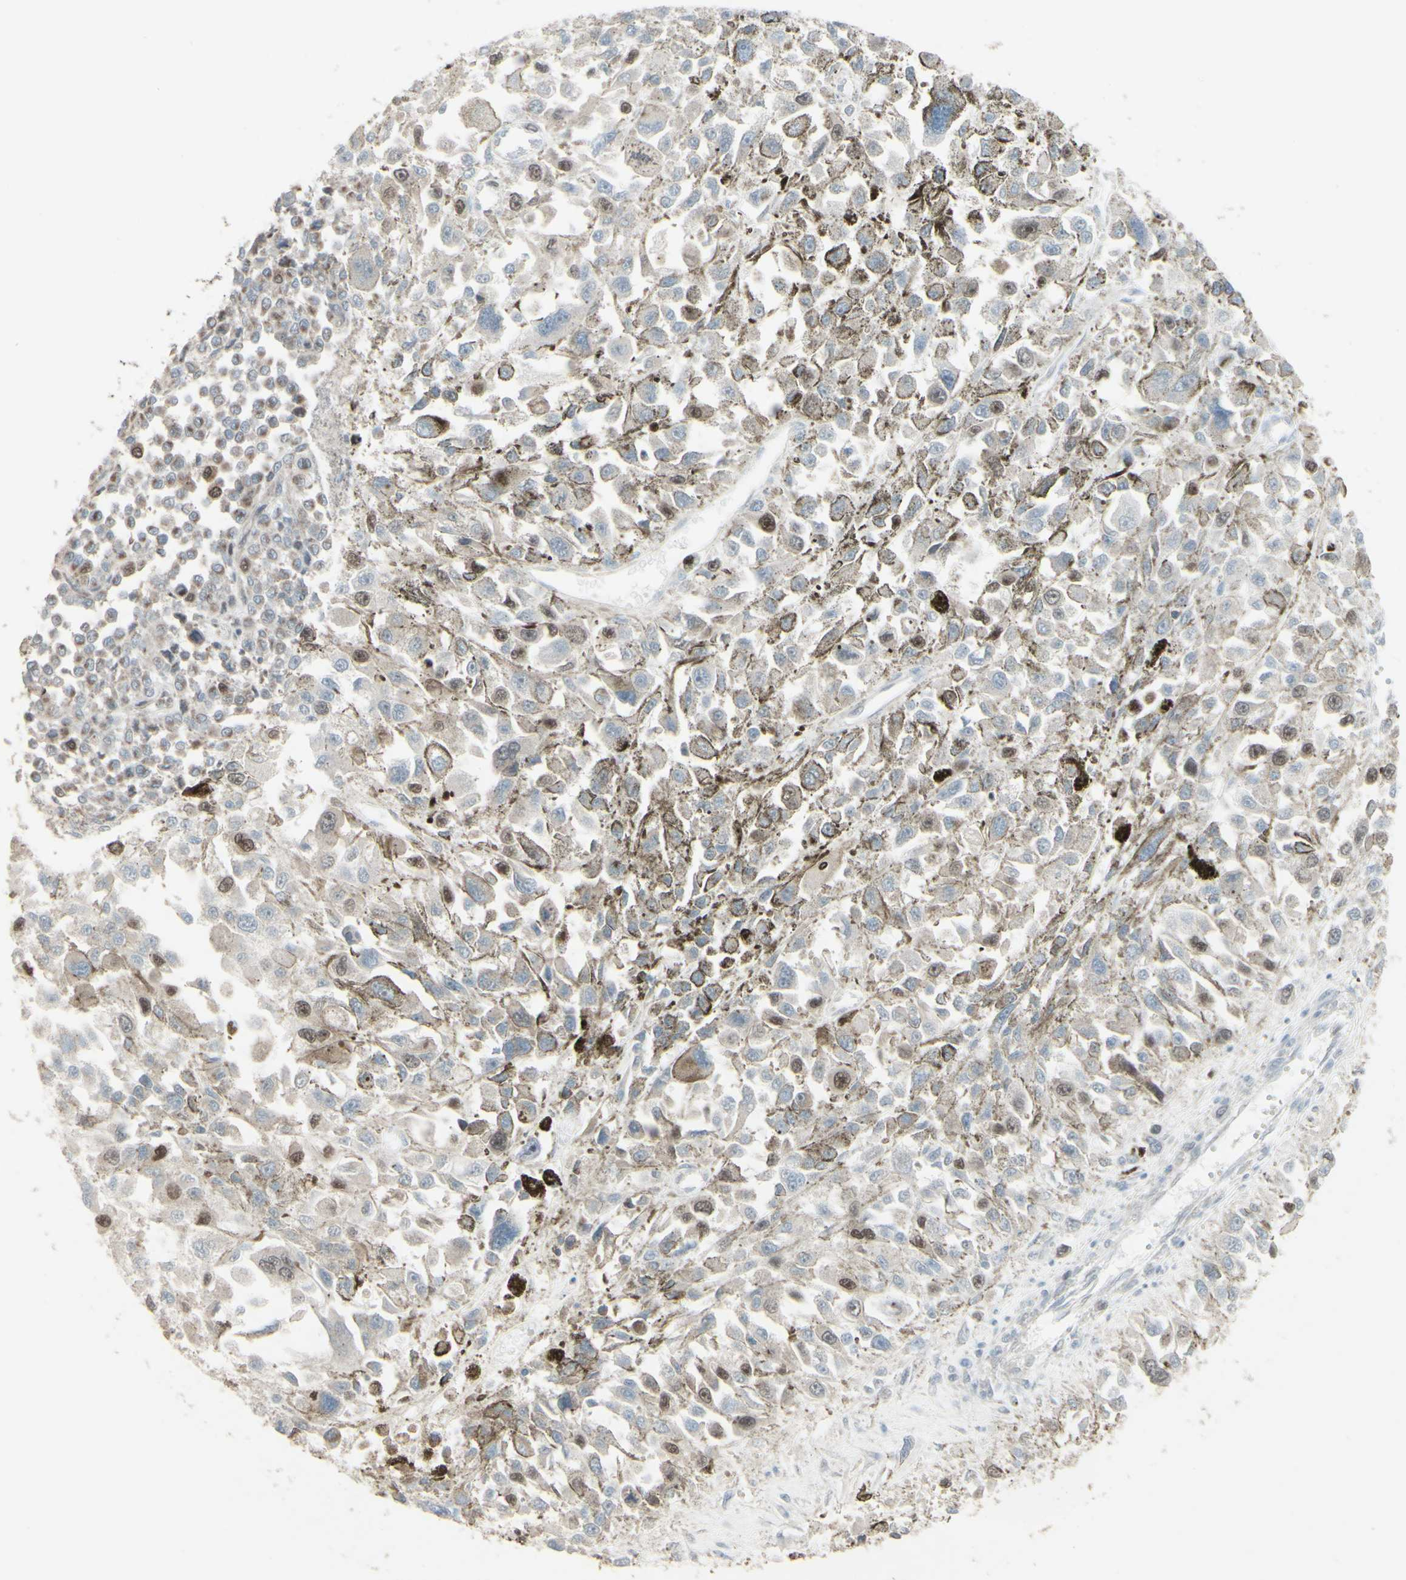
{"staining": {"intensity": "negative", "quantity": "none", "location": "none"}, "tissue": "melanoma", "cell_type": "Tumor cells", "image_type": "cancer", "snomed": [{"axis": "morphology", "description": "Malignant melanoma, Metastatic site"}, {"axis": "topography", "description": "Lymph node"}], "caption": "An IHC image of melanoma is shown. There is no staining in tumor cells of melanoma. (DAB IHC, high magnification).", "gene": "GMNN", "patient": {"sex": "male", "age": 59}}